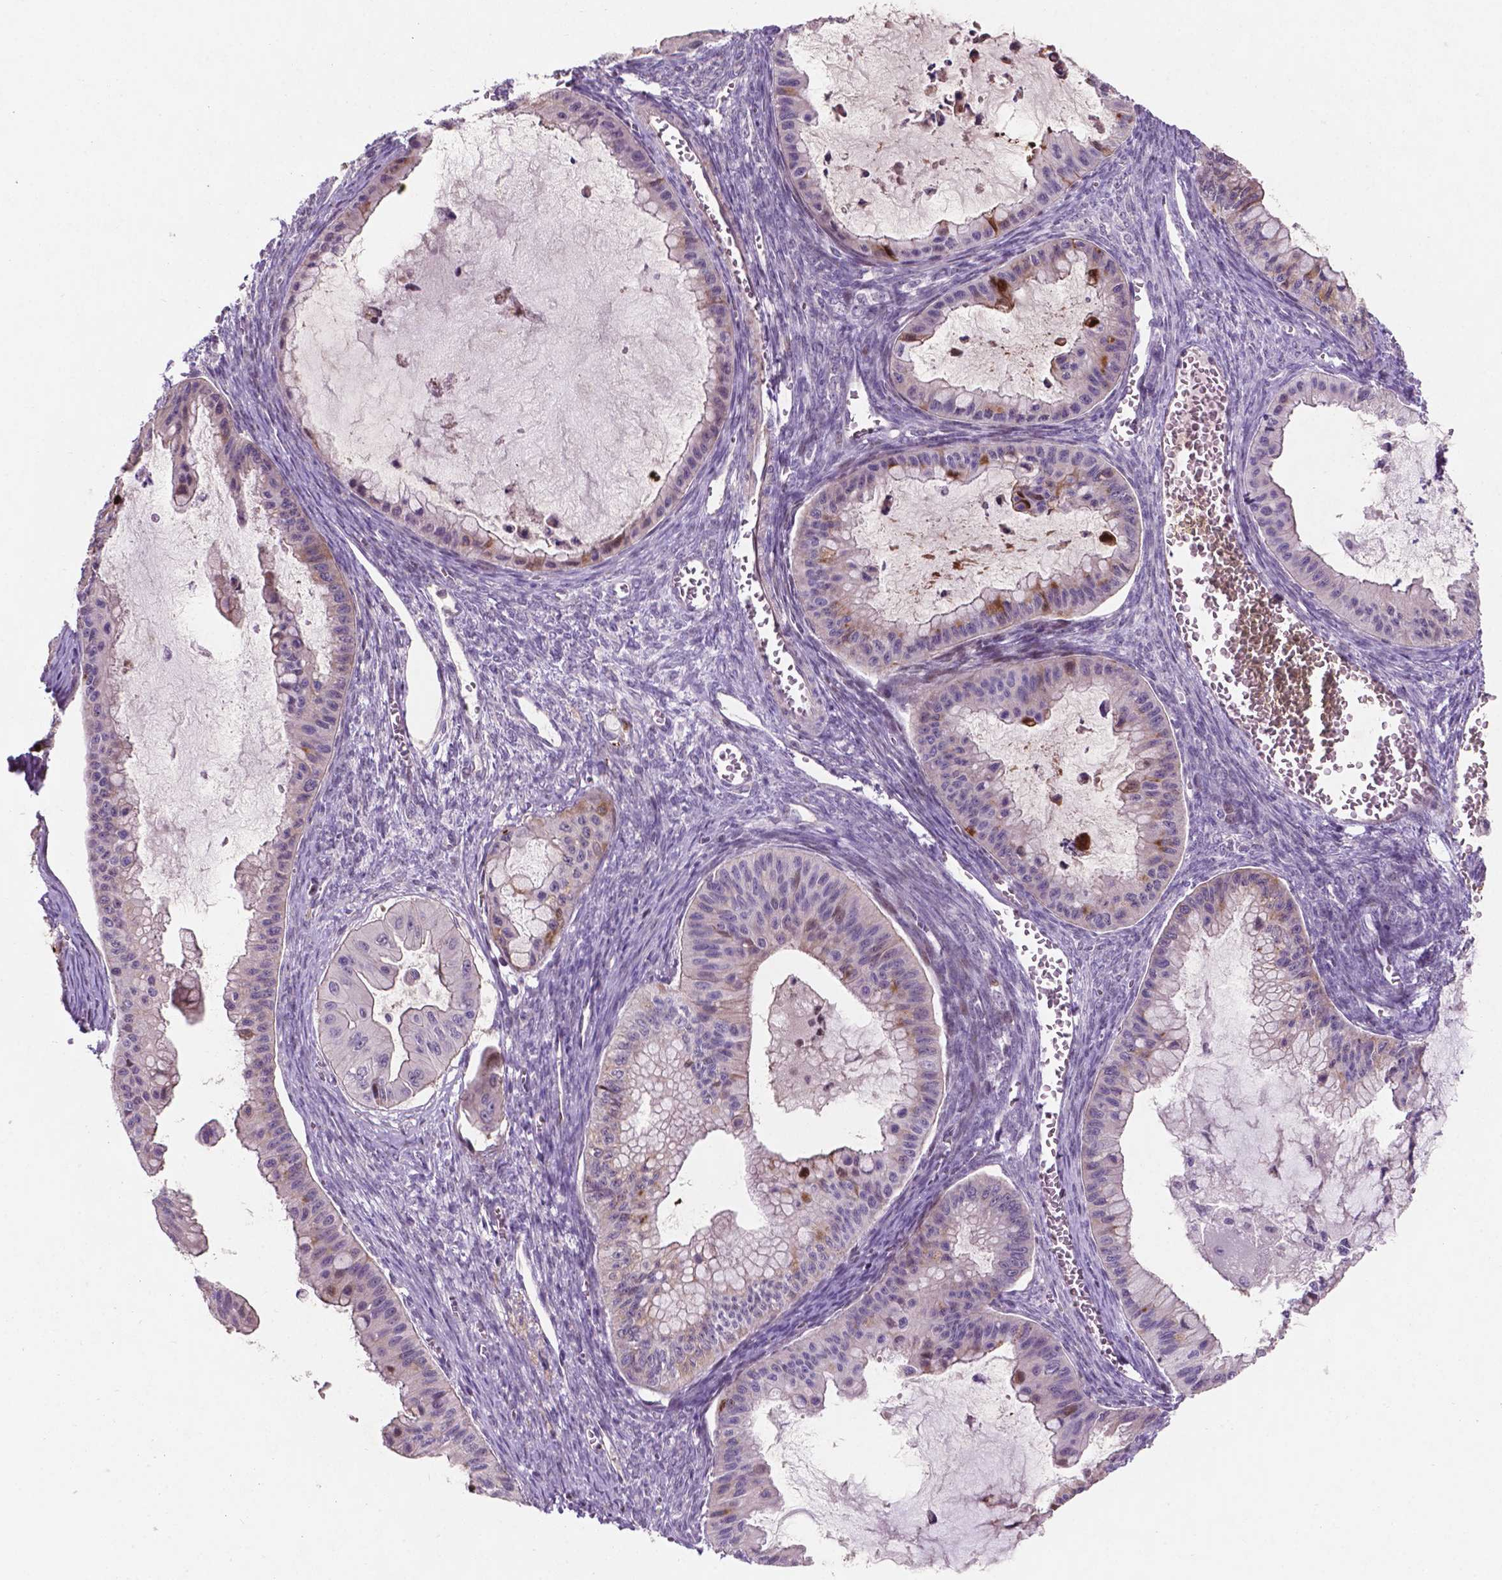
{"staining": {"intensity": "moderate", "quantity": "<25%", "location": "cytoplasmic/membranous,nuclear"}, "tissue": "ovarian cancer", "cell_type": "Tumor cells", "image_type": "cancer", "snomed": [{"axis": "morphology", "description": "Cystadenocarcinoma, mucinous, NOS"}, {"axis": "topography", "description": "Ovary"}], "caption": "Ovarian mucinous cystadenocarcinoma stained for a protein (brown) shows moderate cytoplasmic/membranous and nuclear positive expression in approximately <25% of tumor cells.", "gene": "ARL5C", "patient": {"sex": "female", "age": 72}}